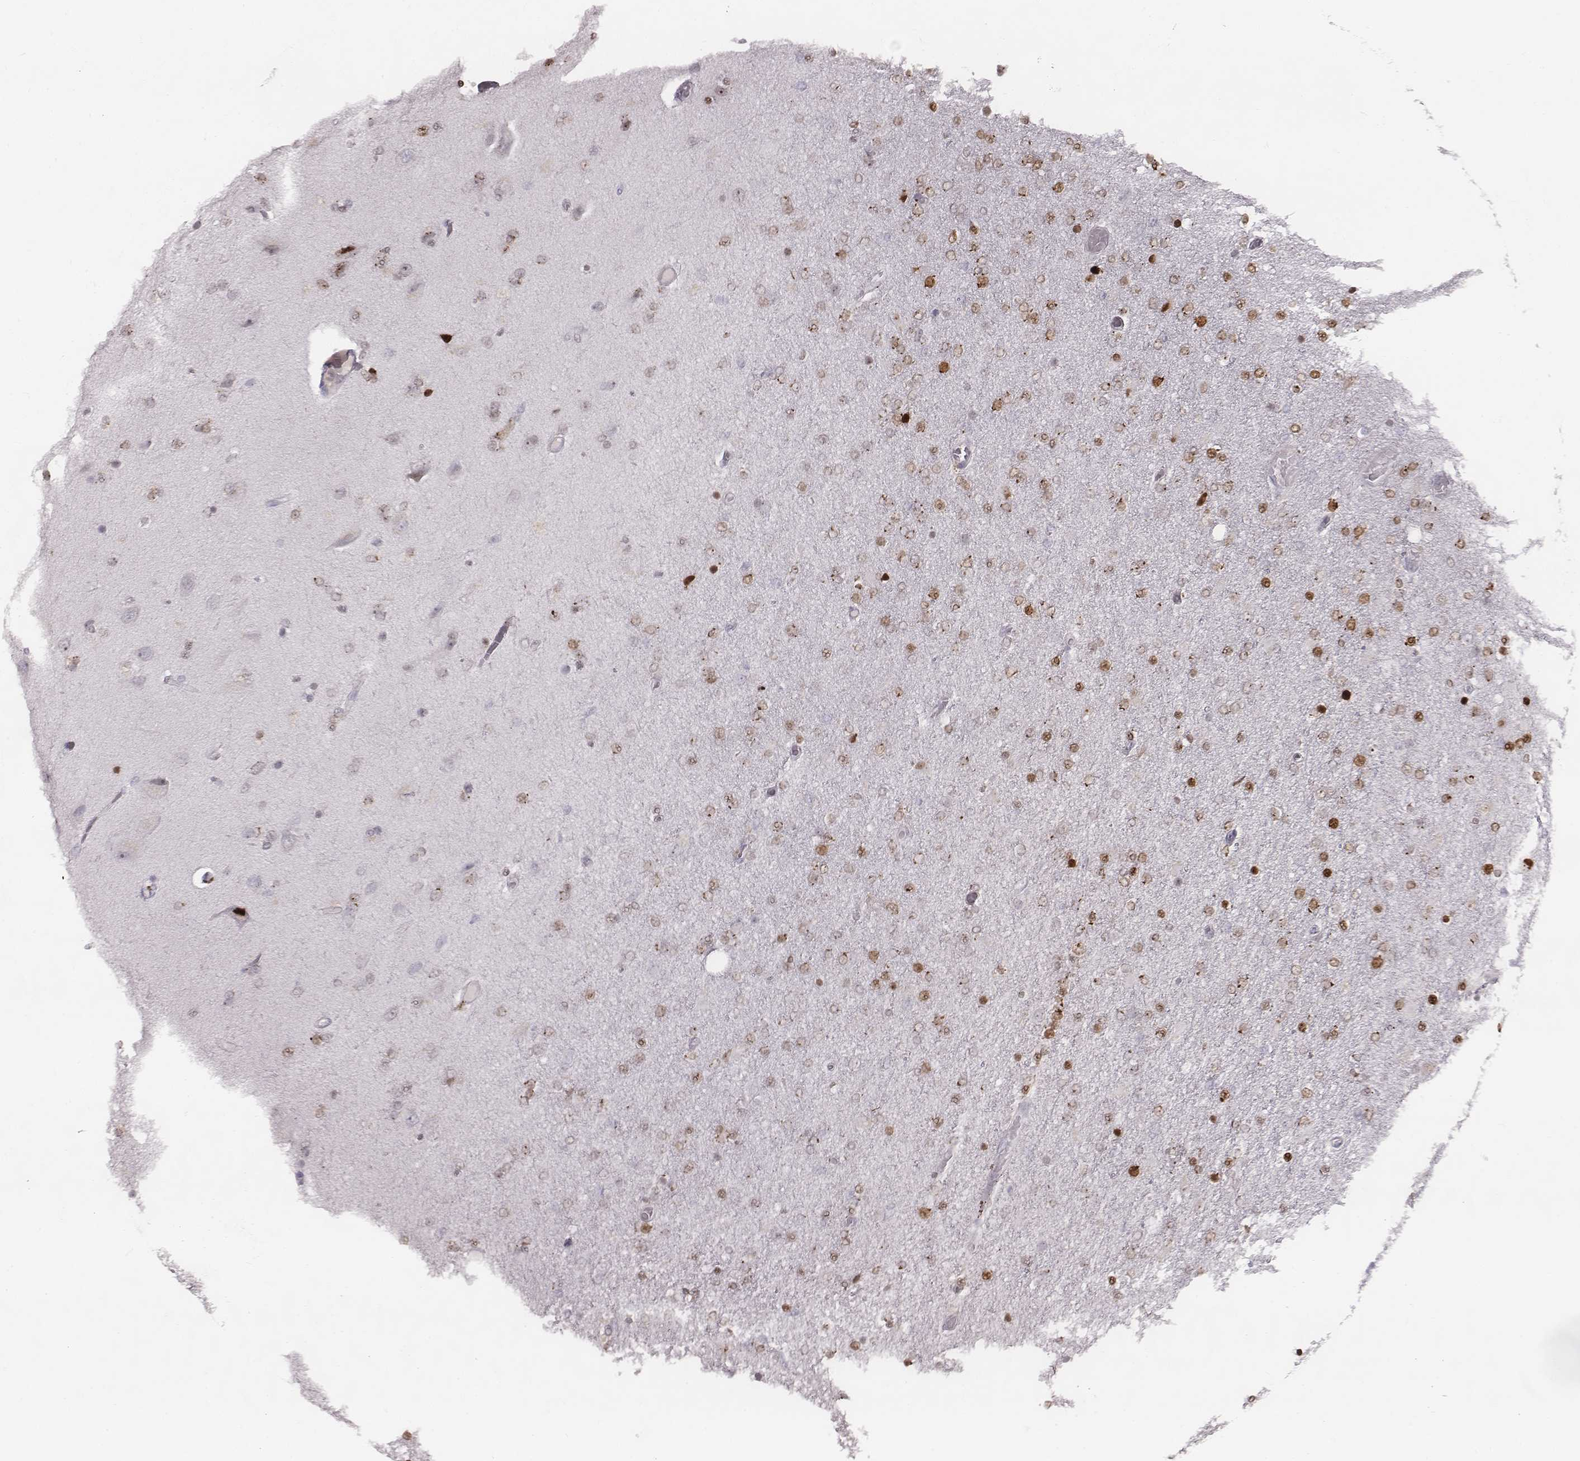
{"staining": {"intensity": "moderate", "quantity": "25%-75%", "location": "nuclear"}, "tissue": "glioma", "cell_type": "Tumor cells", "image_type": "cancer", "snomed": [{"axis": "morphology", "description": "Glioma, malignant, High grade"}, {"axis": "topography", "description": "Cerebral cortex"}], "caption": "Glioma stained with immunohistochemistry shows moderate nuclear staining in approximately 25%-75% of tumor cells. (DAB IHC, brown staining for protein, blue staining for nuclei).", "gene": "NDC1", "patient": {"sex": "male", "age": 70}}